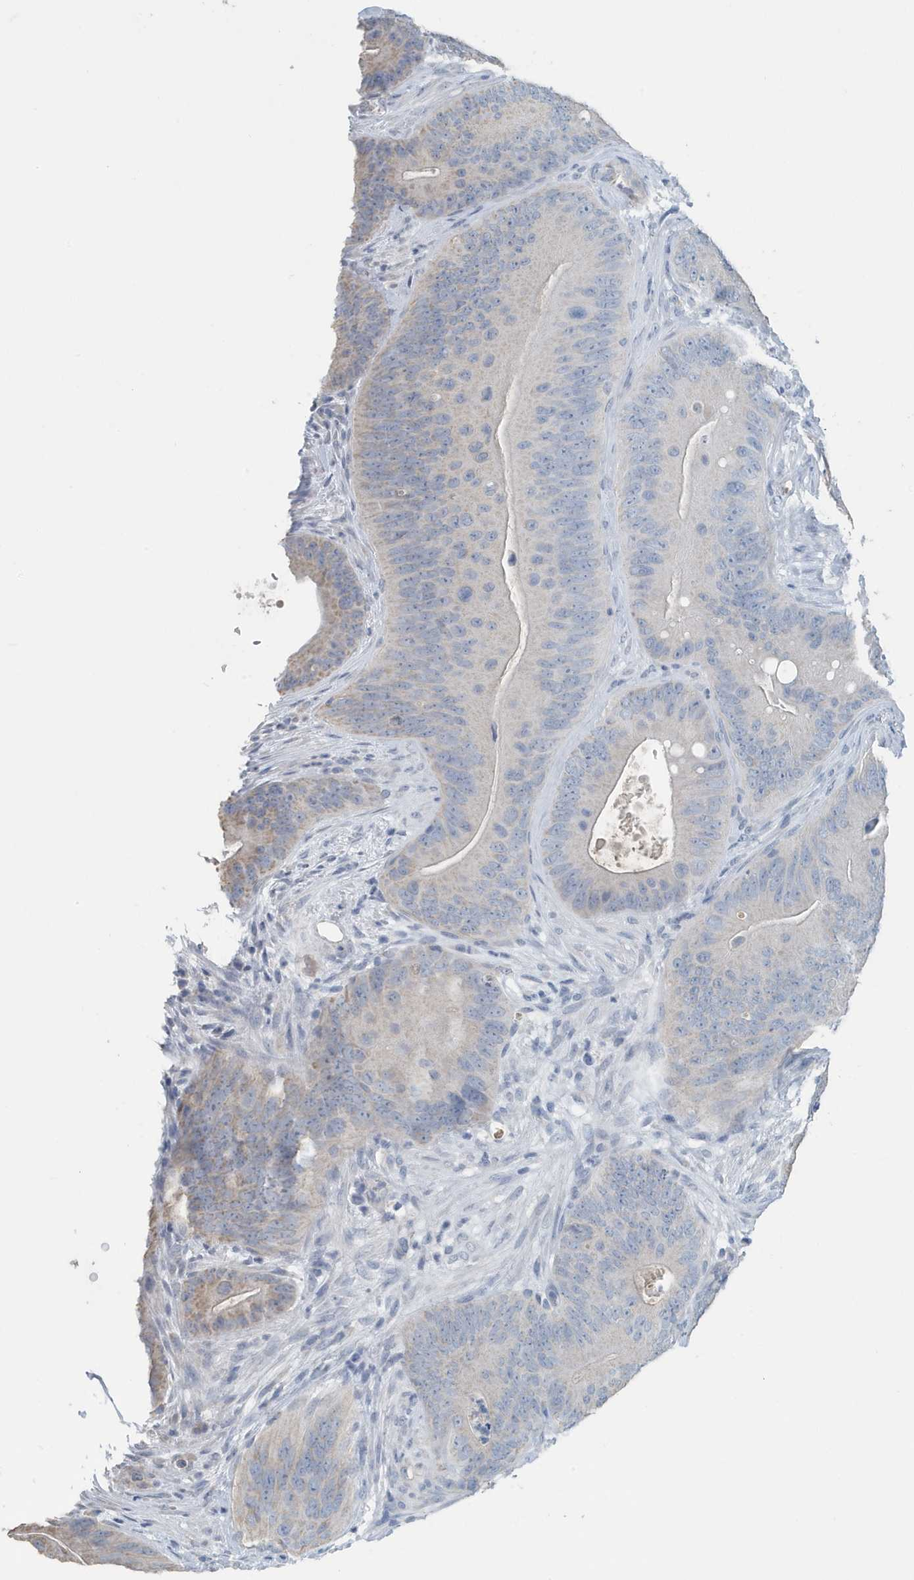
{"staining": {"intensity": "negative", "quantity": "none", "location": "none"}, "tissue": "colorectal cancer", "cell_type": "Tumor cells", "image_type": "cancer", "snomed": [{"axis": "morphology", "description": "Normal tissue, NOS"}, {"axis": "topography", "description": "Colon"}], "caption": "A micrograph of human colorectal cancer is negative for staining in tumor cells. The staining was performed using DAB to visualize the protein expression in brown, while the nuclei were stained in blue with hematoxylin (Magnification: 20x).", "gene": "UGT2B4", "patient": {"sex": "female", "age": 82}}